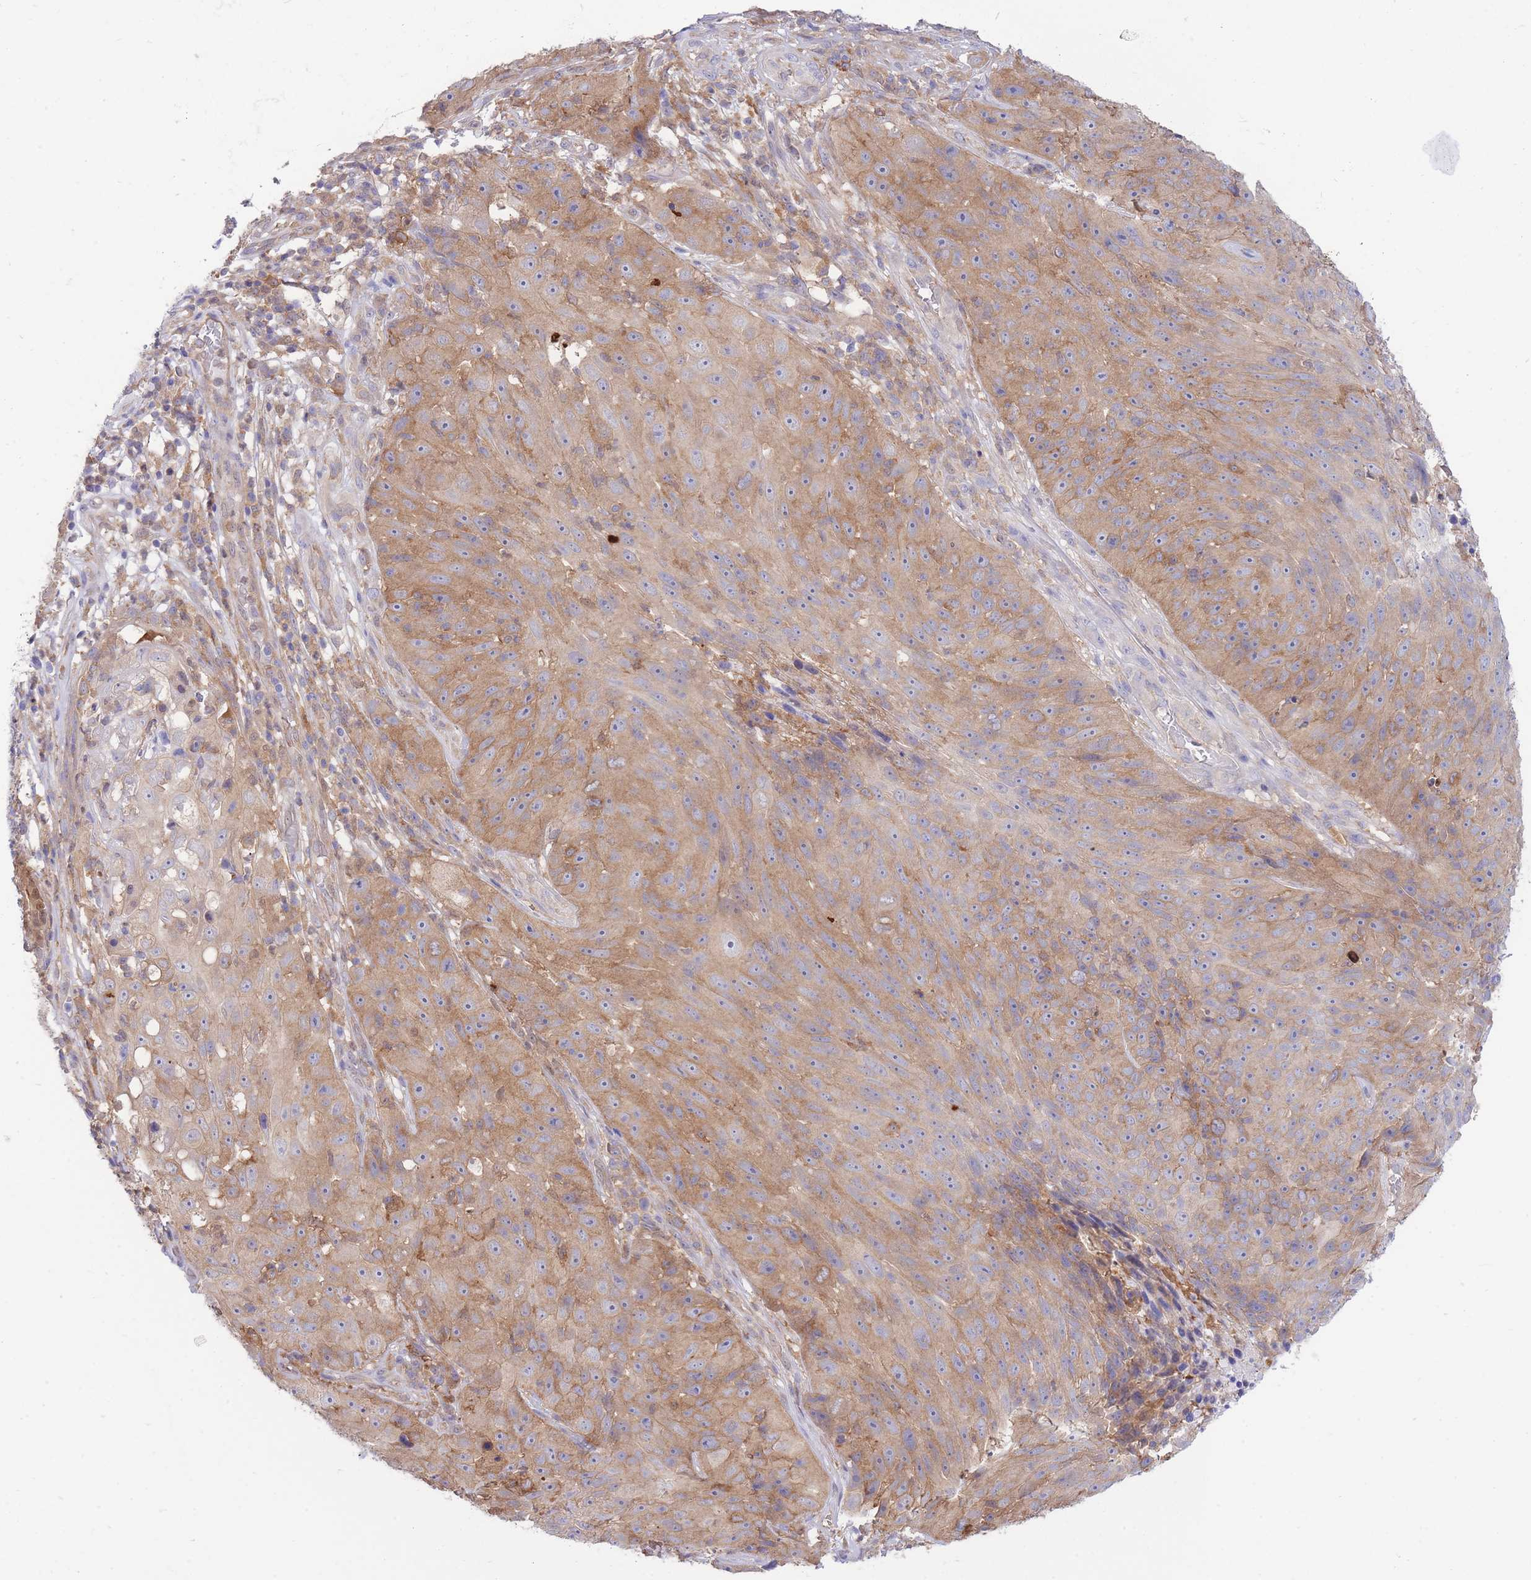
{"staining": {"intensity": "moderate", "quantity": ">75%", "location": "cytoplasmic/membranous"}, "tissue": "skin cancer", "cell_type": "Tumor cells", "image_type": "cancer", "snomed": [{"axis": "morphology", "description": "Squamous cell carcinoma, NOS"}, {"axis": "topography", "description": "Skin"}], "caption": "Protein expression by immunohistochemistry (IHC) exhibits moderate cytoplasmic/membranous staining in approximately >75% of tumor cells in skin squamous cell carcinoma. The protein of interest is stained brown, and the nuclei are stained in blue (DAB (3,3'-diaminobenzidine) IHC with brightfield microscopy, high magnification).", "gene": "NAMPT", "patient": {"sex": "female", "age": 87}}